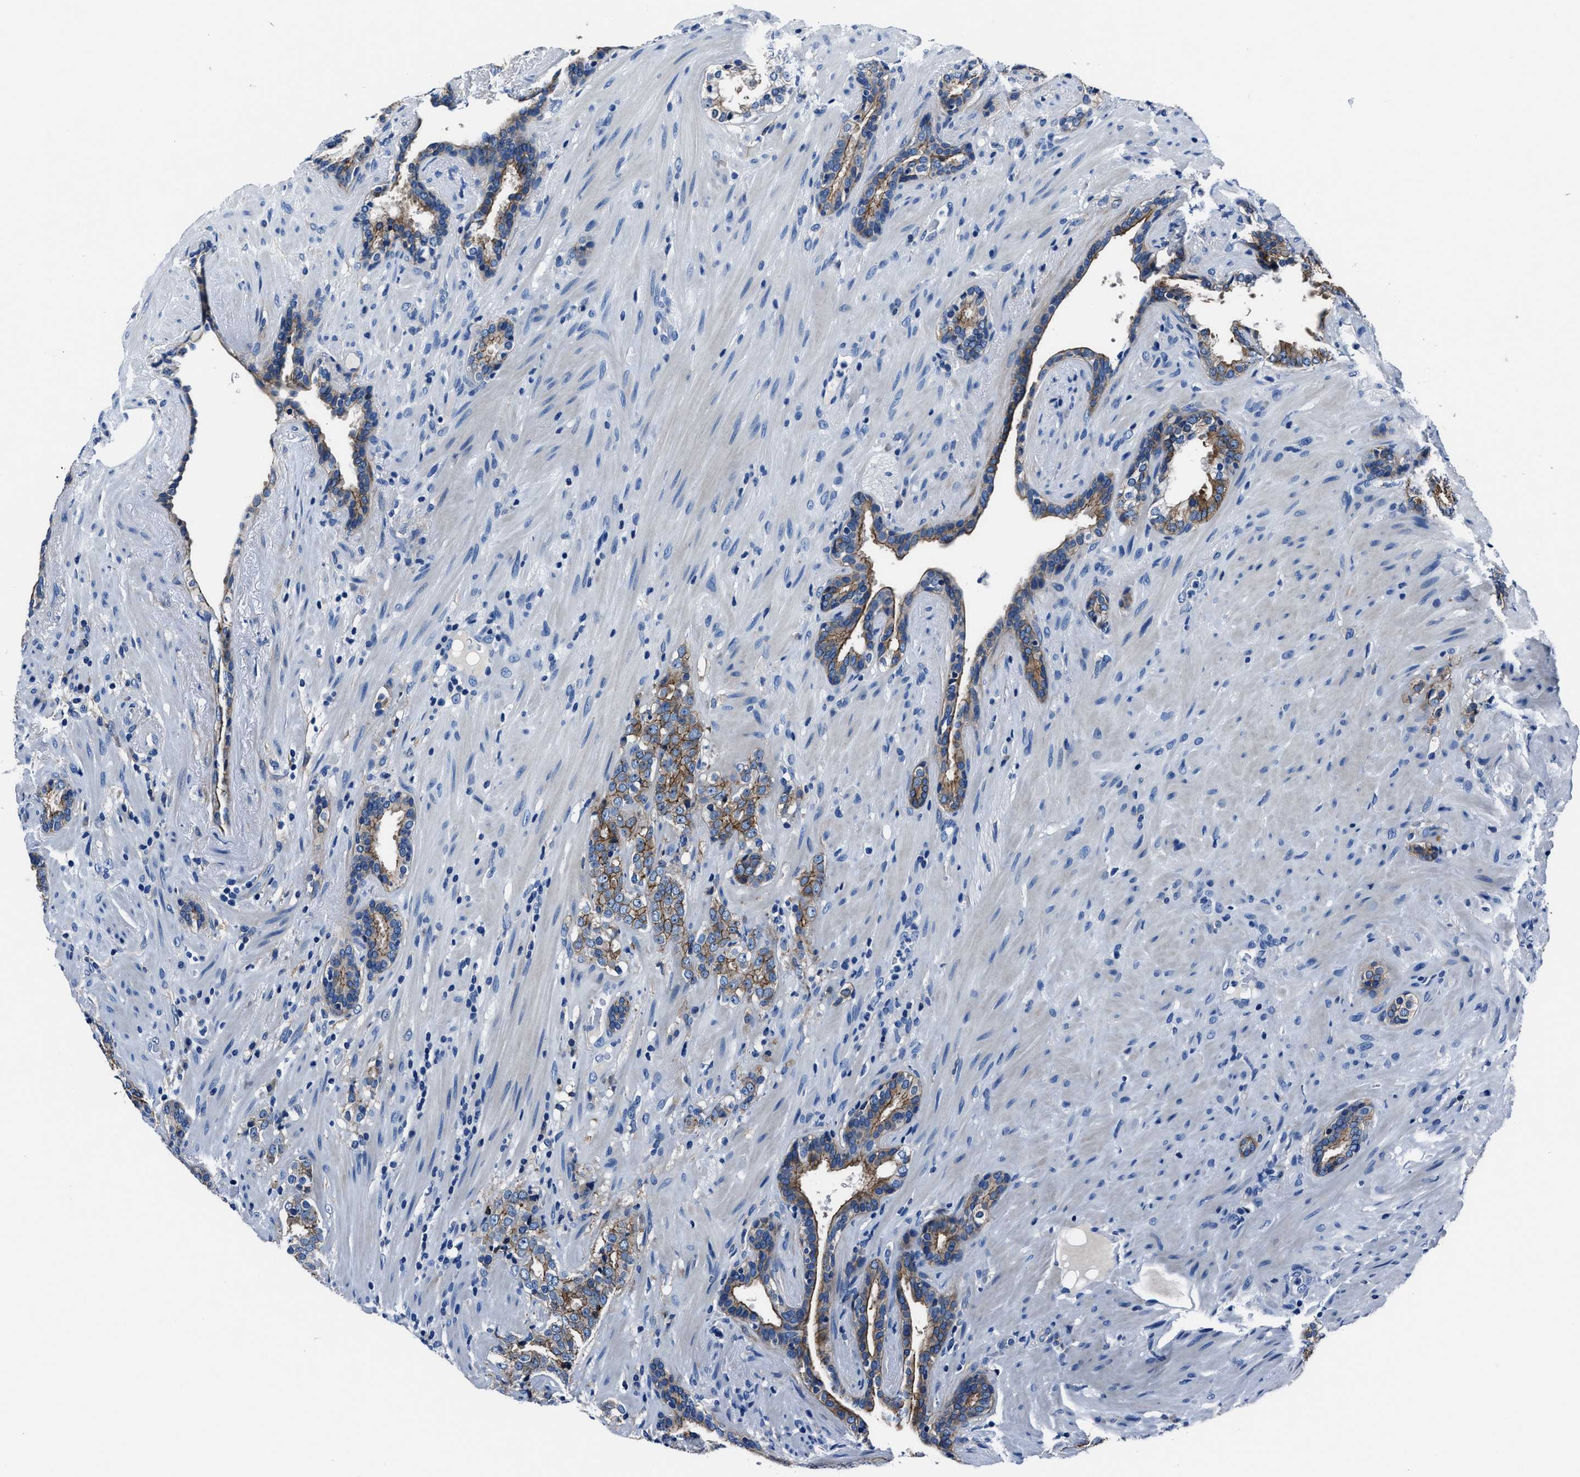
{"staining": {"intensity": "moderate", "quantity": ">75%", "location": "cytoplasmic/membranous"}, "tissue": "prostate cancer", "cell_type": "Tumor cells", "image_type": "cancer", "snomed": [{"axis": "morphology", "description": "Adenocarcinoma, High grade"}, {"axis": "topography", "description": "Prostate"}], "caption": "A medium amount of moderate cytoplasmic/membranous staining is seen in approximately >75% of tumor cells in prostate adenocarcinoma (high-grade) tissue.", "gene": "LMO7", "patient": {"sex": "male", "age": 71}}